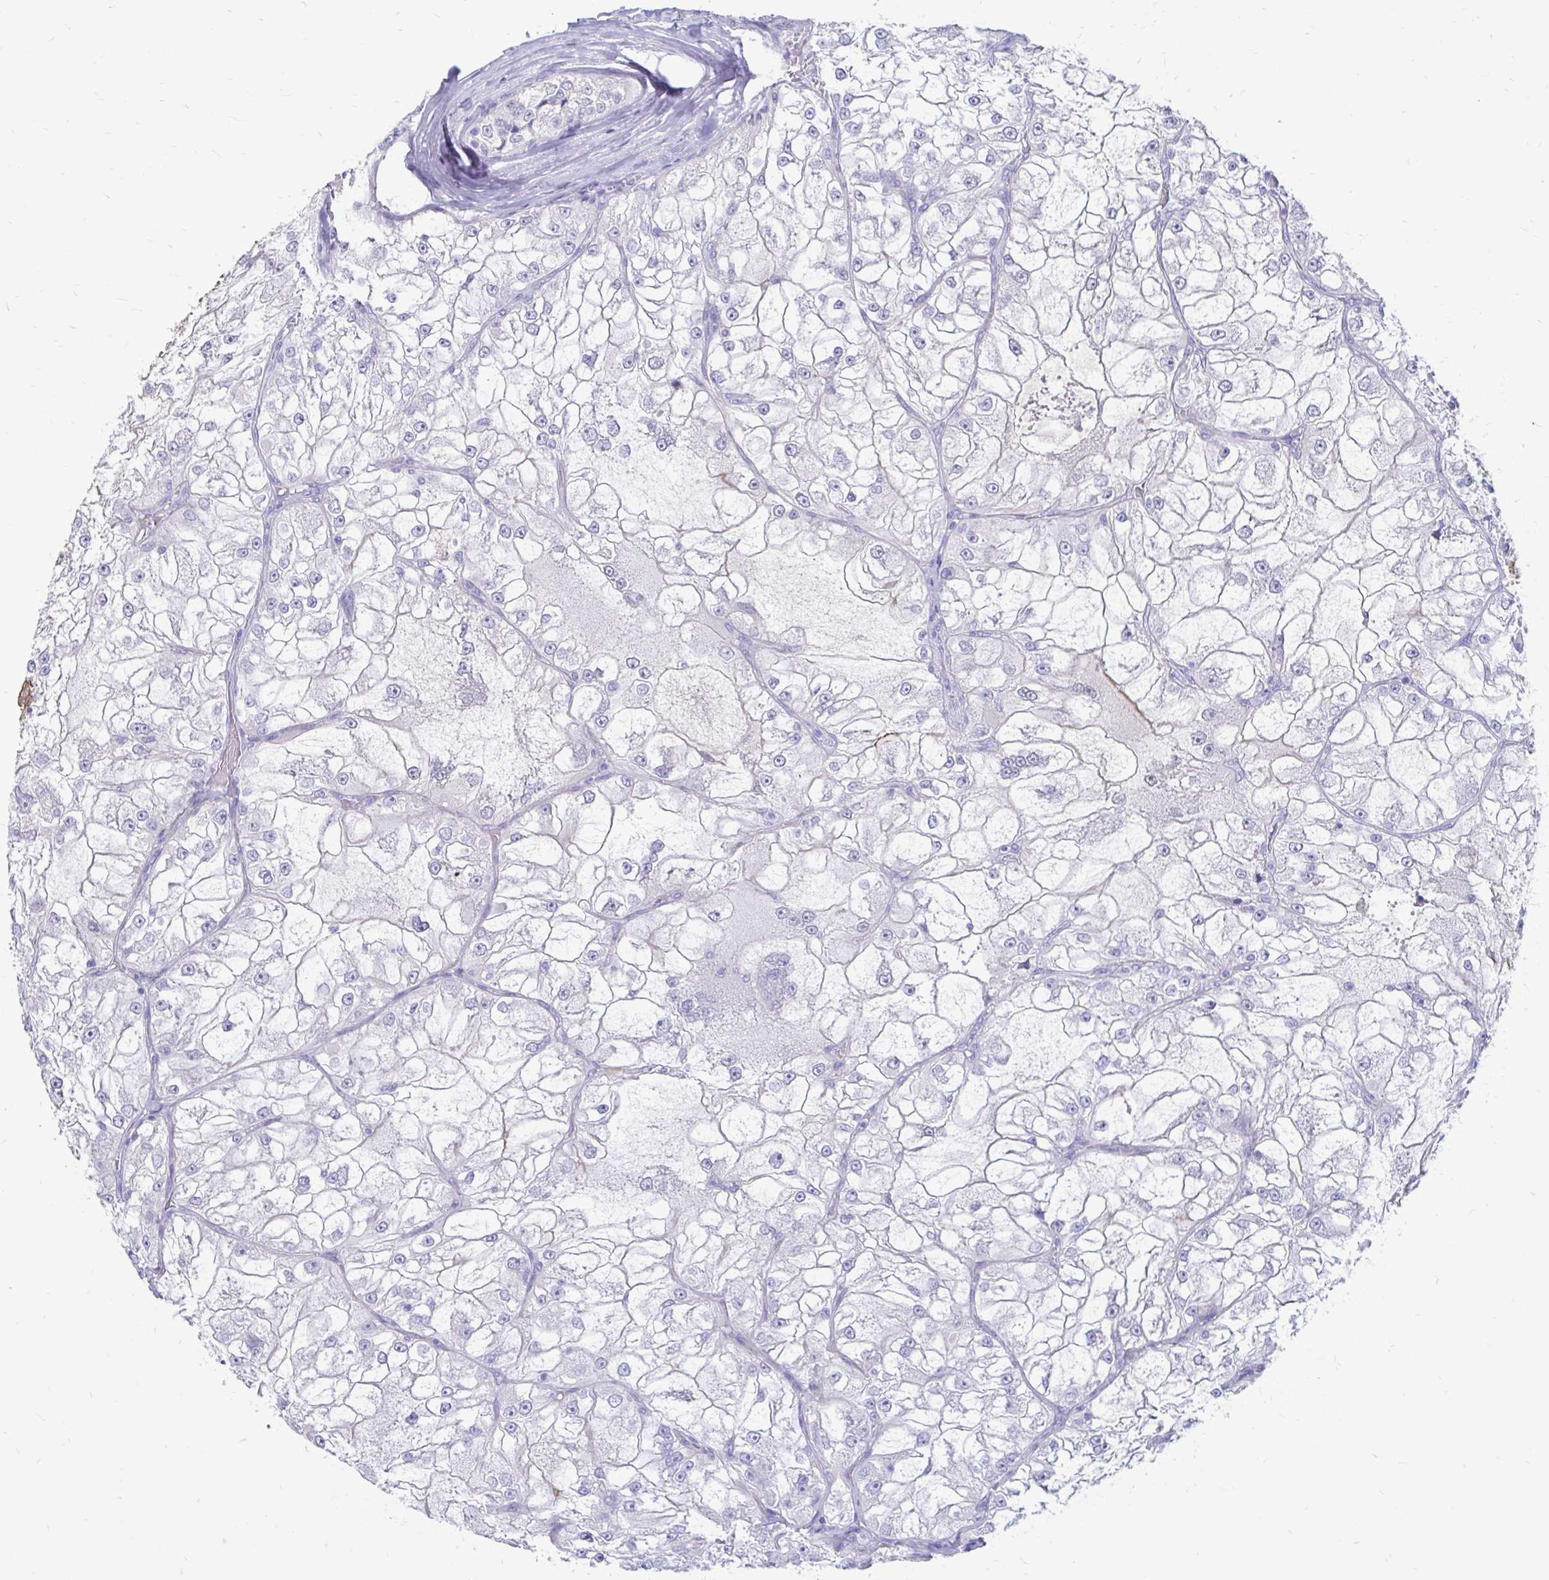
{"staining": {"intensity": "negative", "quantity": "none", "location": "none"}, "tissue": "renal cancer", "cell_type": "Tumor cells", "image_type": "cancer", "snomed": [{"axis": "morphology", "description": "Adenocarcinoma, NOS"}, {"axis": "topography", "description": "Kidney"}], "caption": "Immunohistochemistry (IHC) photomicrograph of human renal cancer (adenocarcinoma) stained for a protein (brown), which displays no staining in tumor cells.", "gene": "IGSF5", "patient": {"sex": "female", "age": 72}}